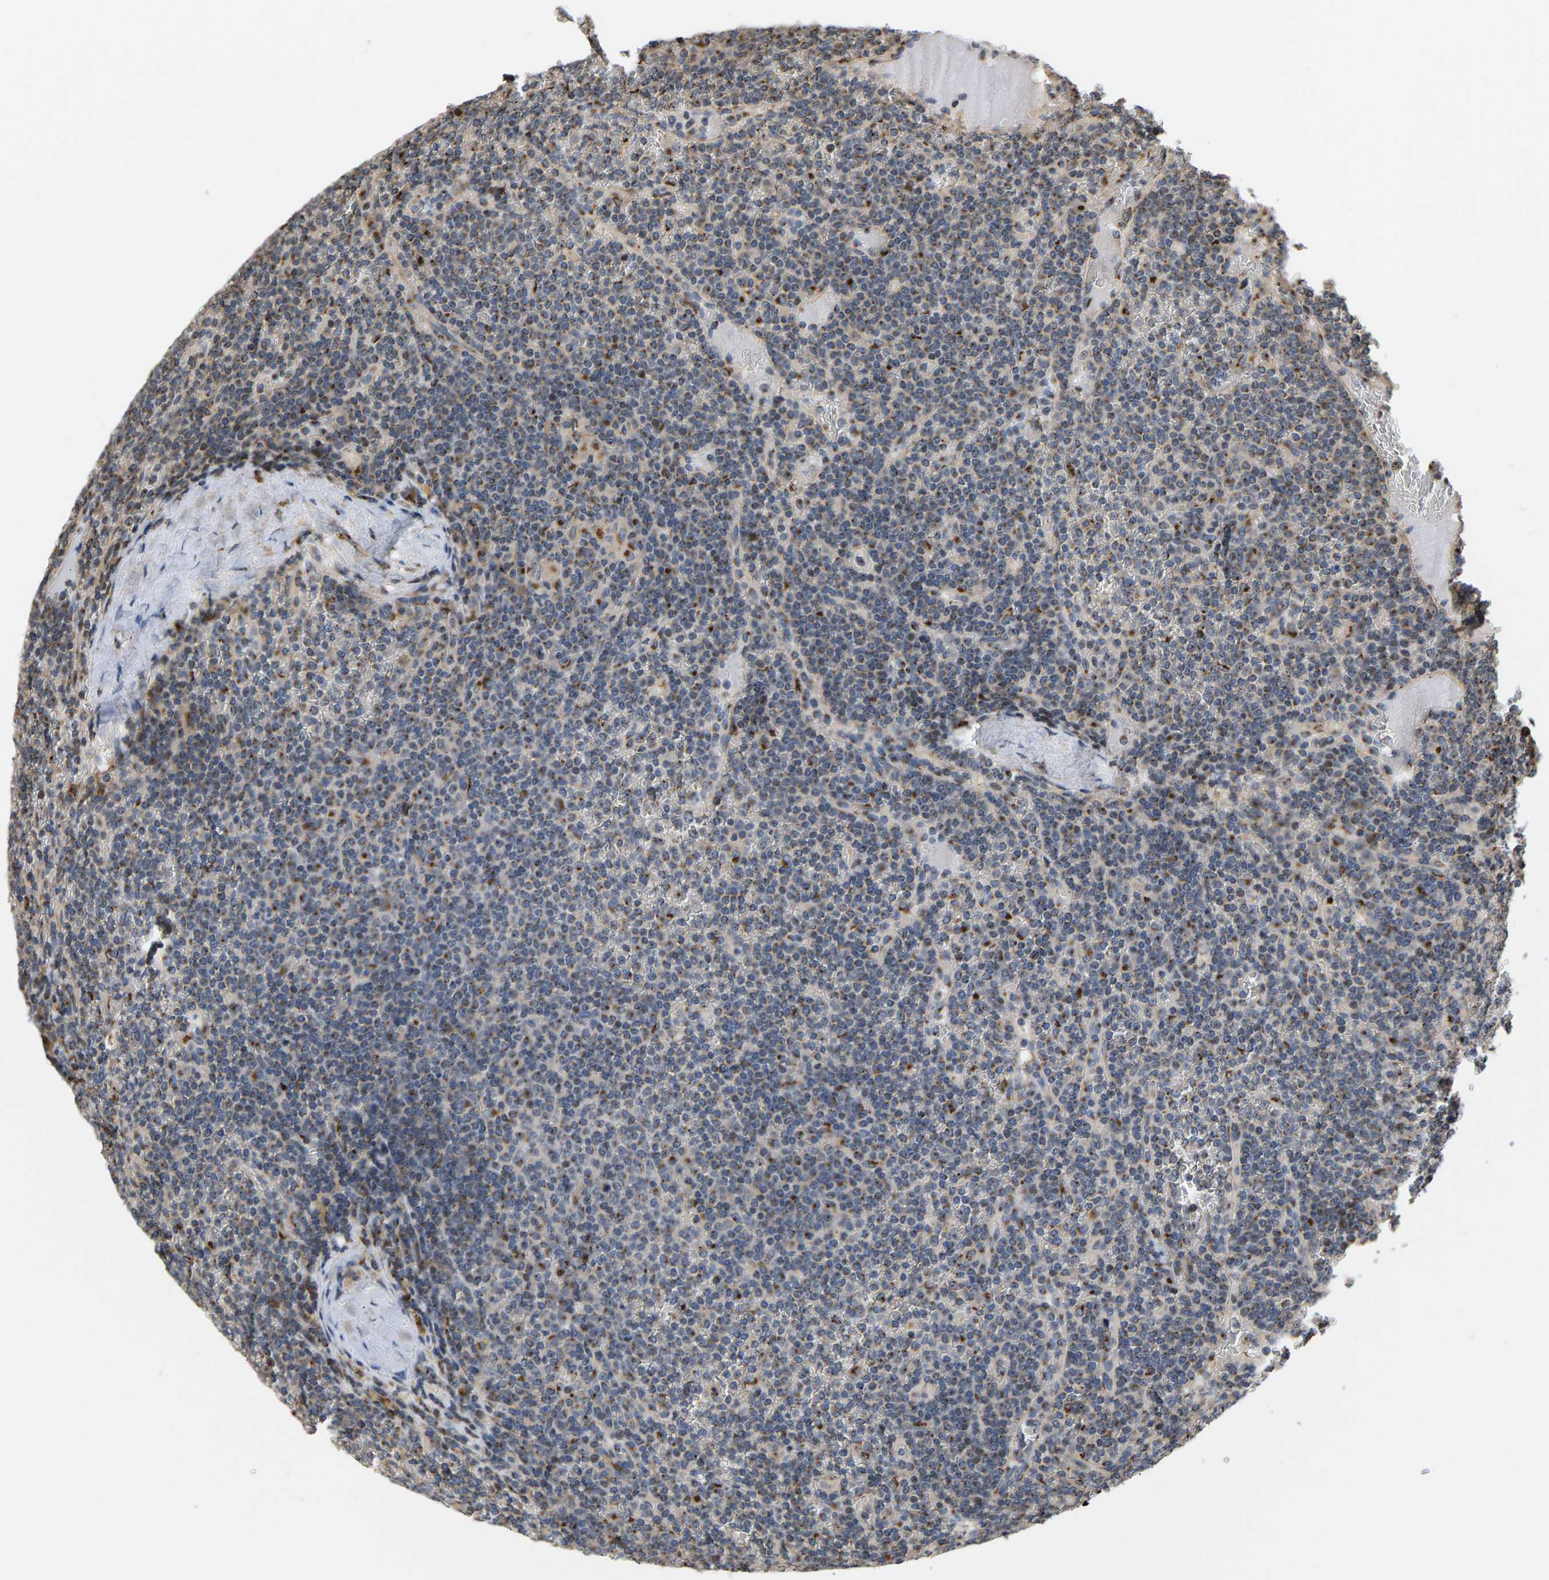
{"staining": {"intensity": "moderate", "quantity": "25%-75%", "location": "cytoplasmic/membranous,nuclear"}, "tissue": "lymphoma", "cell_type": "Tumor cells", "image_type": "cancer", "snomed": [{"axis": "morphology", "description": "Malignant lymphoma, non-Hodgkin's type, Low grade"}, {"axis": "topography", "description": "Spleen"}], "caption": "Moderate cytoplasmic/membranous and nuclear protein positivity is seen in about 25%-75% of tumor cells in lymphoma. Immunohistochemistry stains the protein in brown and the nuclei are stained blue.", "gene": "YIPF4", "patient": {"sex": "female", "age": 19}}